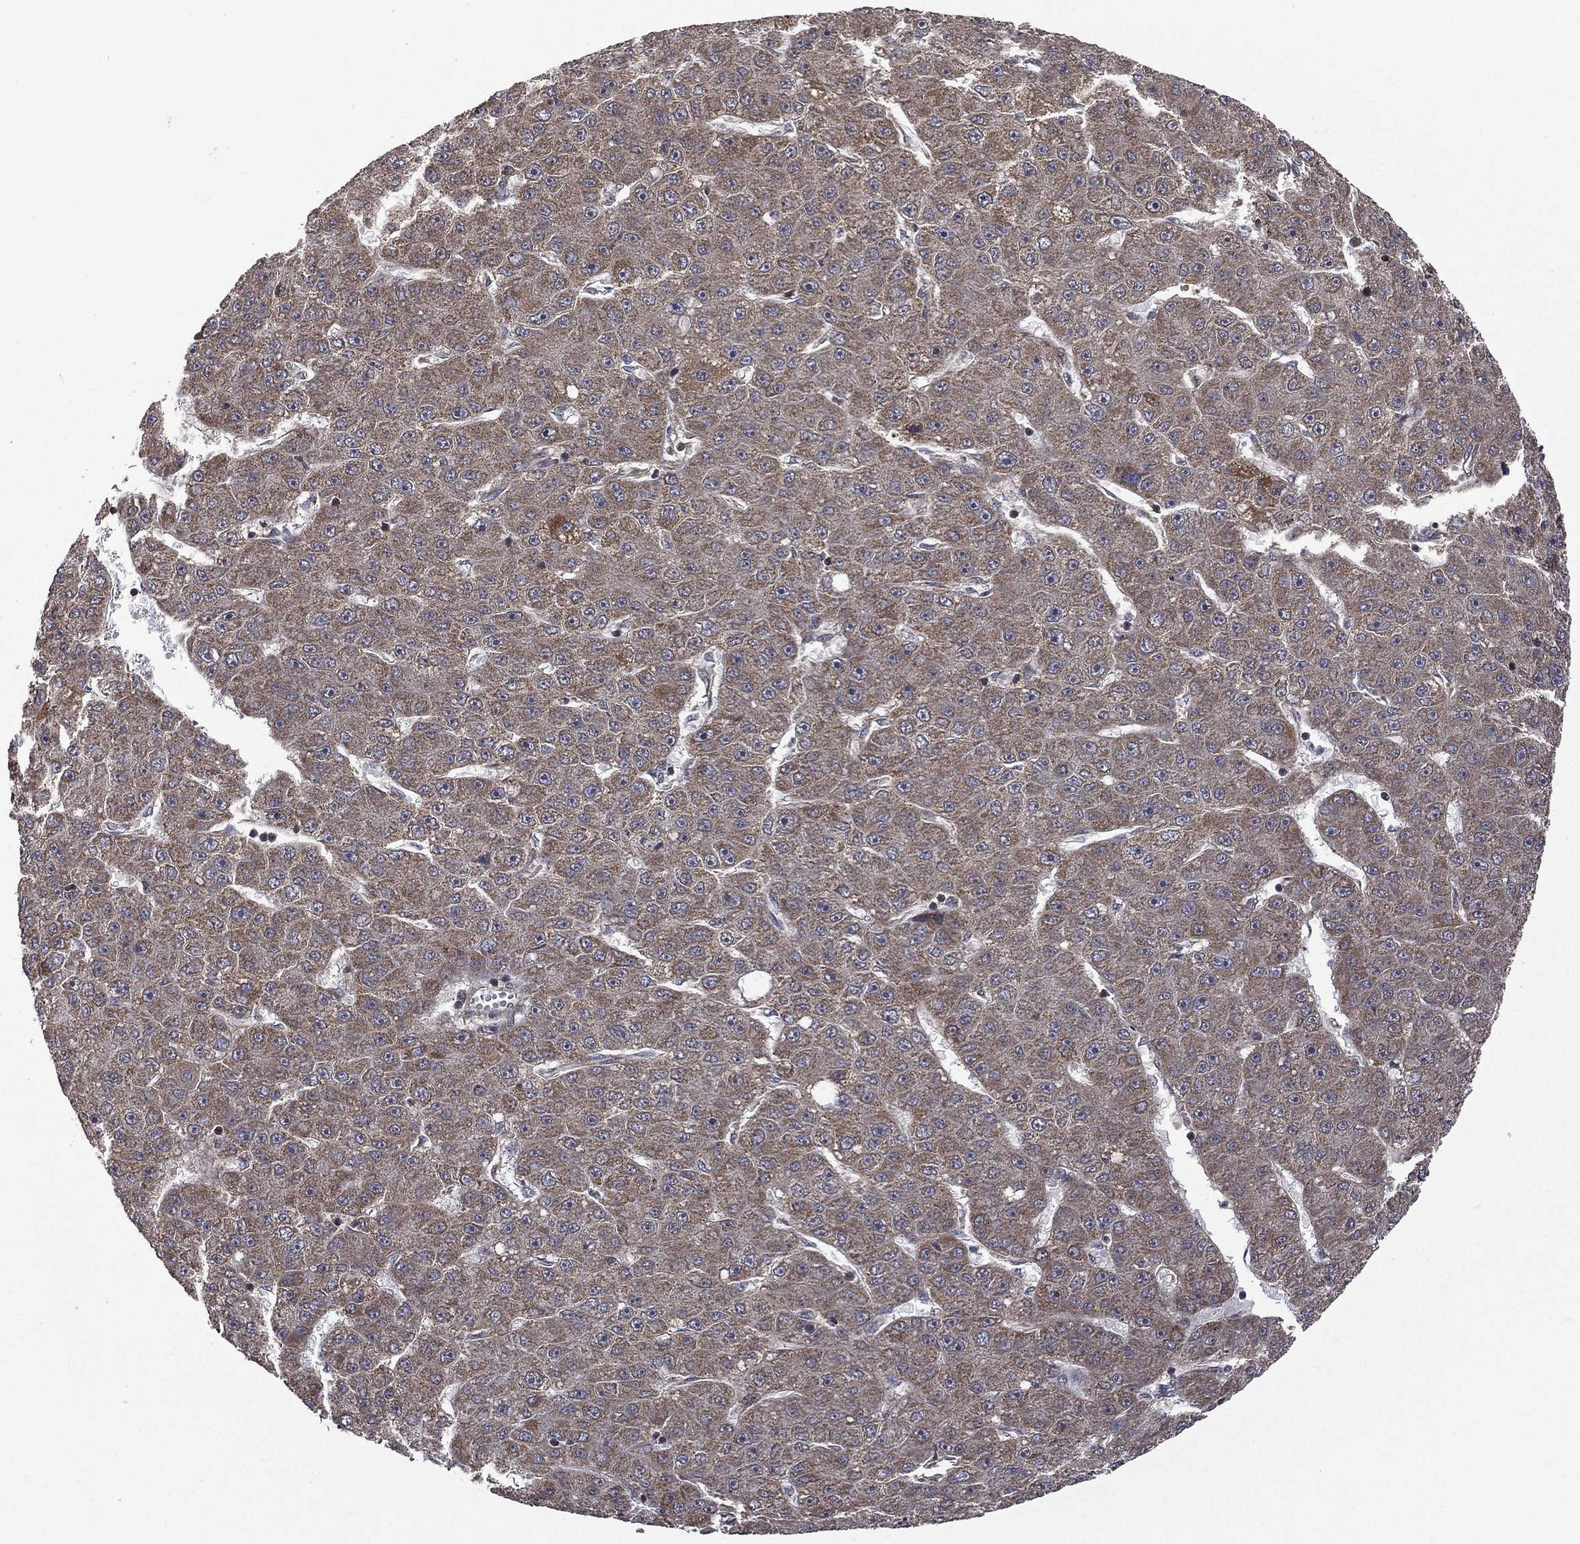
{"staining": {"intensity": "weak", "quantity": "25%-75%", "location": "cytoplasmic/membranous"}, "tissue": "liver cancer", "cell_type": "Tumor cells", "image_type": "cancer", "snomed": [{"axis": "morphology", "description": "Carcinoma, Hepatocellular, NOS"}, {"axis": "topography", "description": "Liver"}], "caption": "Protein staining of hepatocellular carcinoma (liver) tissue exhibits weak cytoplasmic/membranous positivity in about 25%-75% of tumor cells.", "gene": "GIMAP6", "patient": {"sex": "male", "age": 67}}